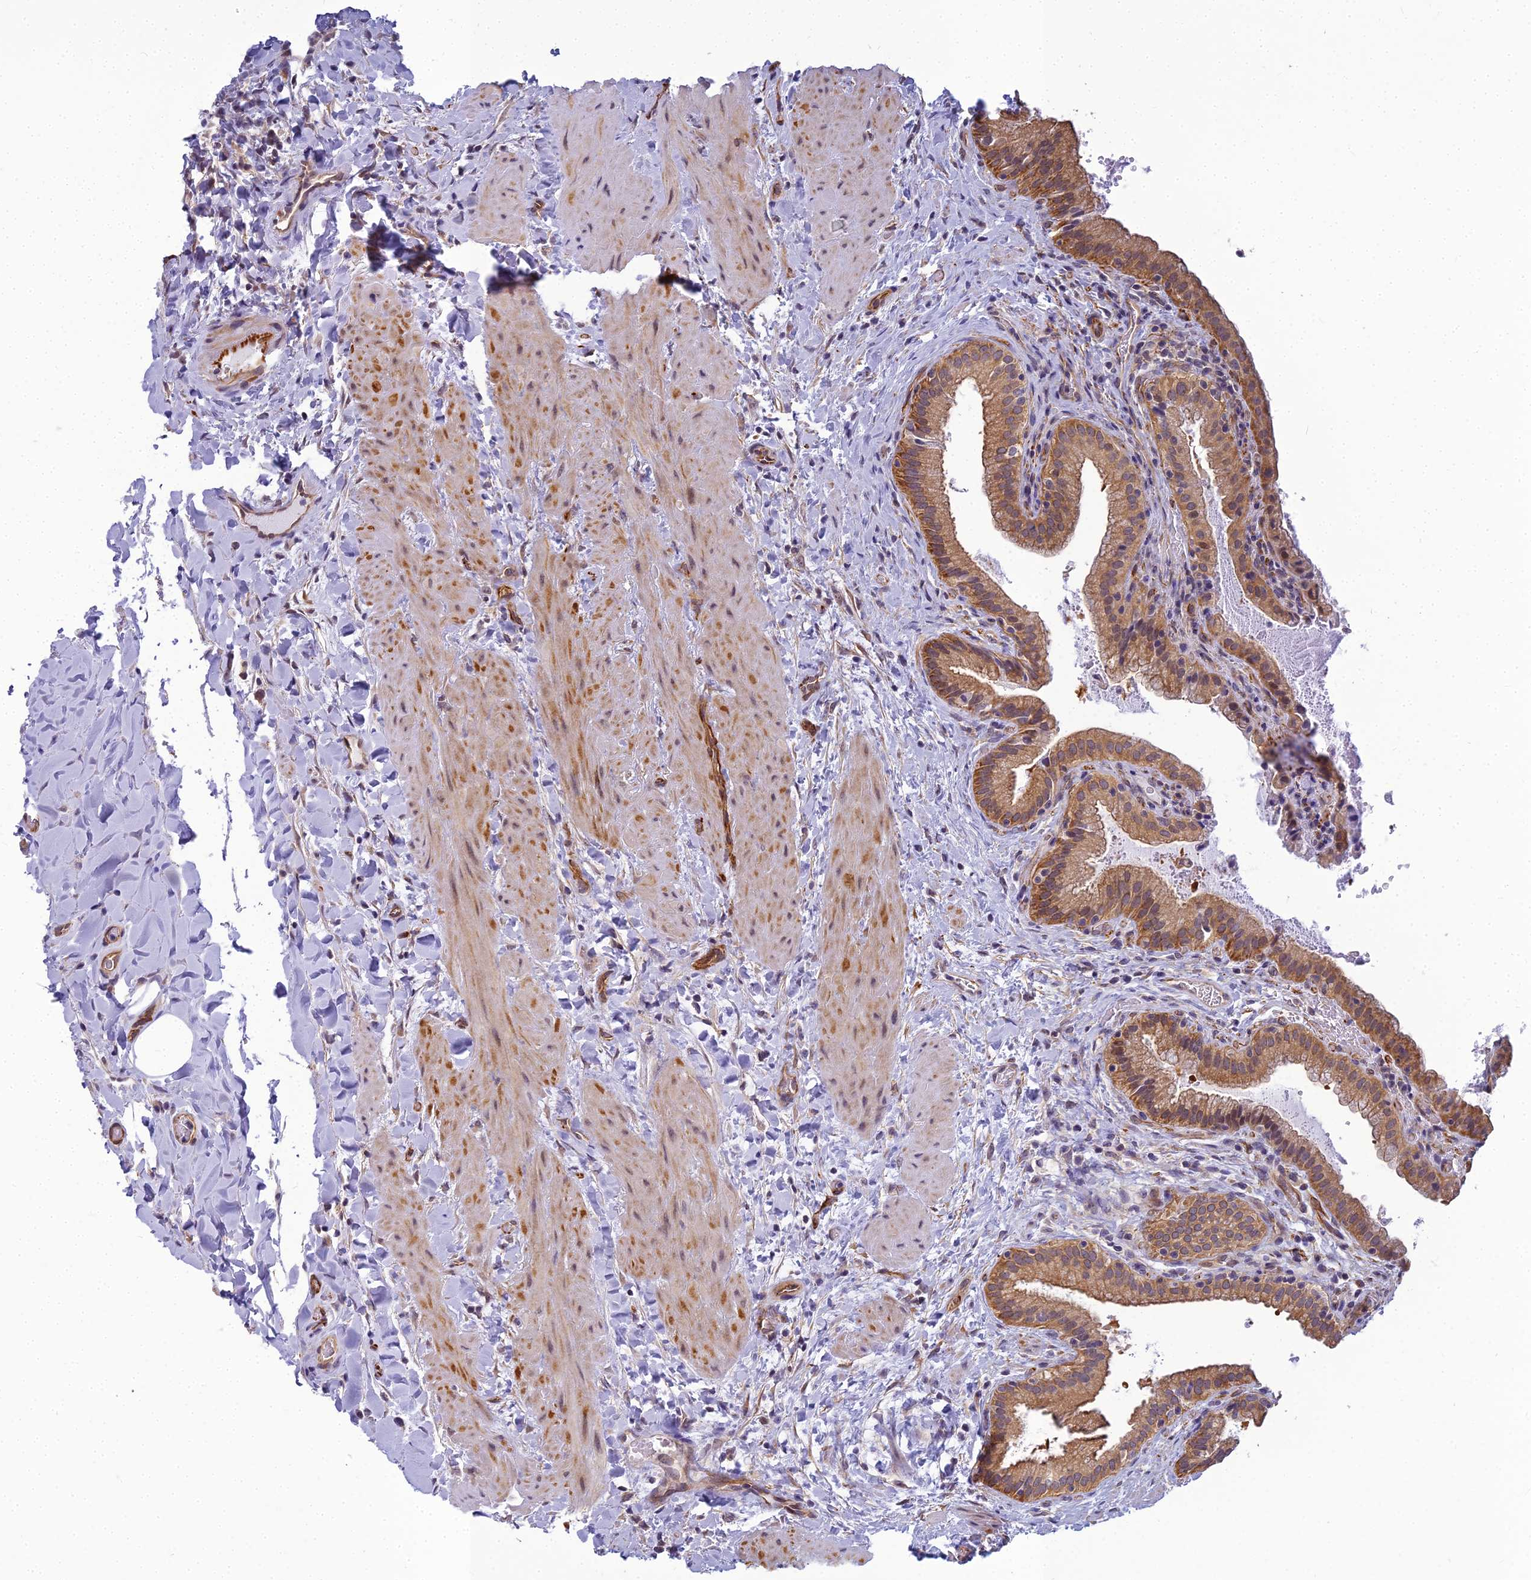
{"staining": {"intensity": "moderate", "quantity": ">75%", "location": "cytoplasmic/membranous,nuclear"}, "tissue": "gallbladder", "cell_type": "Glandular cells", "image_type": "normal", "snomed": [{"axis": "morphology", "description": "Normal tissue, NOS"}, {"axis": "topography", "description": "Gallbladder"}], "caption": "Glandular cells show medium levels of moderate cytoplasmic/membranous,nuclear positivity in about >75% of cells in unremarkable gallbladder. (DAB (3,3'-diaminobenzidine) = brown stain, brightfield microscopy at high magnification).", "gene": "RGL3", "patient": {"sex": "male", "age": 24}}